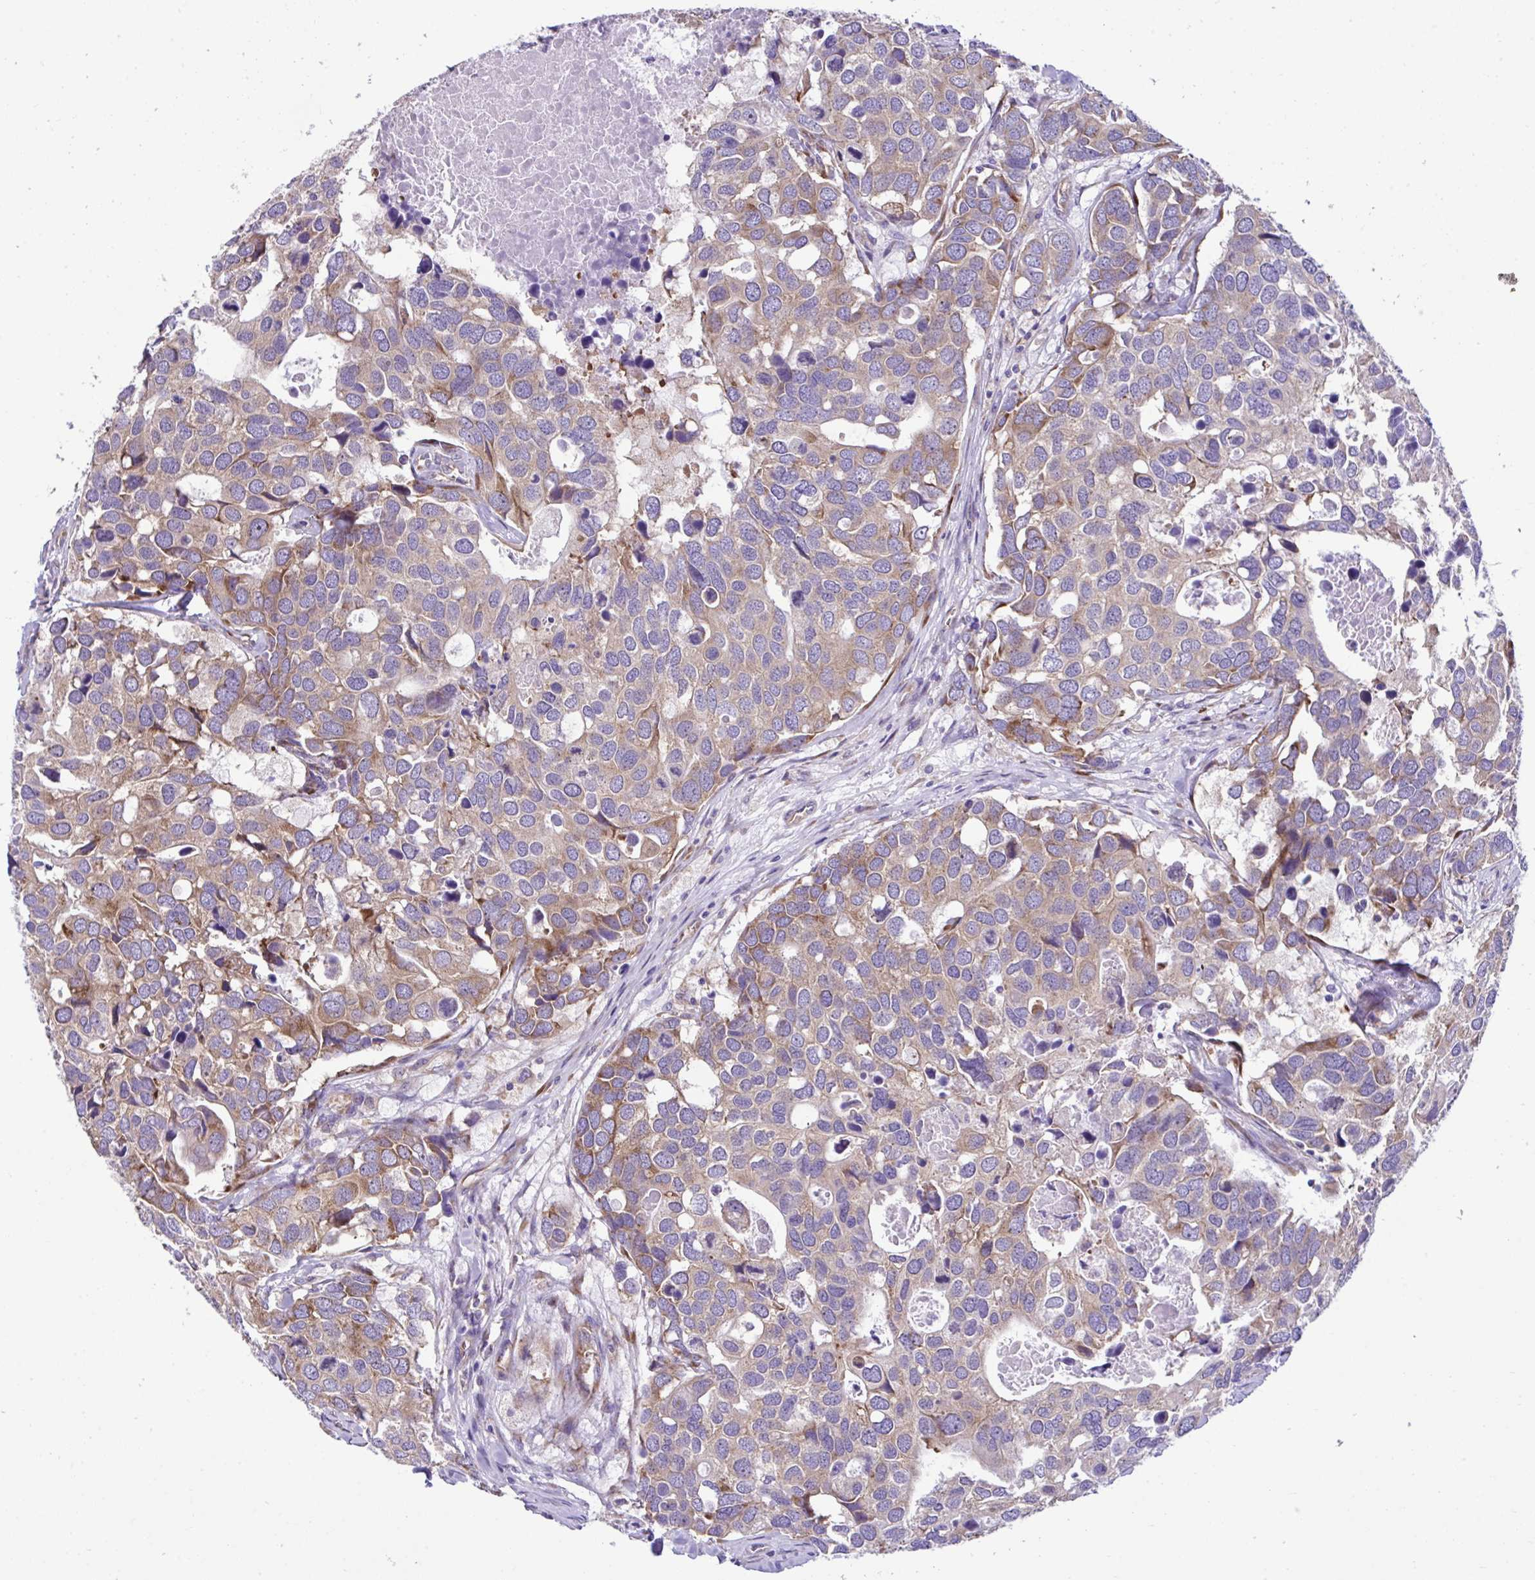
{"staining": {"intensity": "moderate", "quantity": "25%-75%", "location": "cytoplasmic/membranous"}, "tissue": "breast cancer", "cell_type": "Tumor cells", "image_type": "cancer", "snomed": [{"axis": "morphology", "description": "Duct carcinoma"}, {"axis": "topography", "description": "Breast"}], "caption": "Immunohistochemical staining of human breast cancer demonstrates medium levels of moderate cytoplasmic/membranous protein expression in about 25%-75% of tumor cells. The protein of interest is stained brown, and the nuclei are stained in blue (DAB (3,3'-diaminobenzidine) IHC with brightfield microscopy, high magnification).", "gene": "RPL7", "patient": {"sex": "female", "age": 83}}